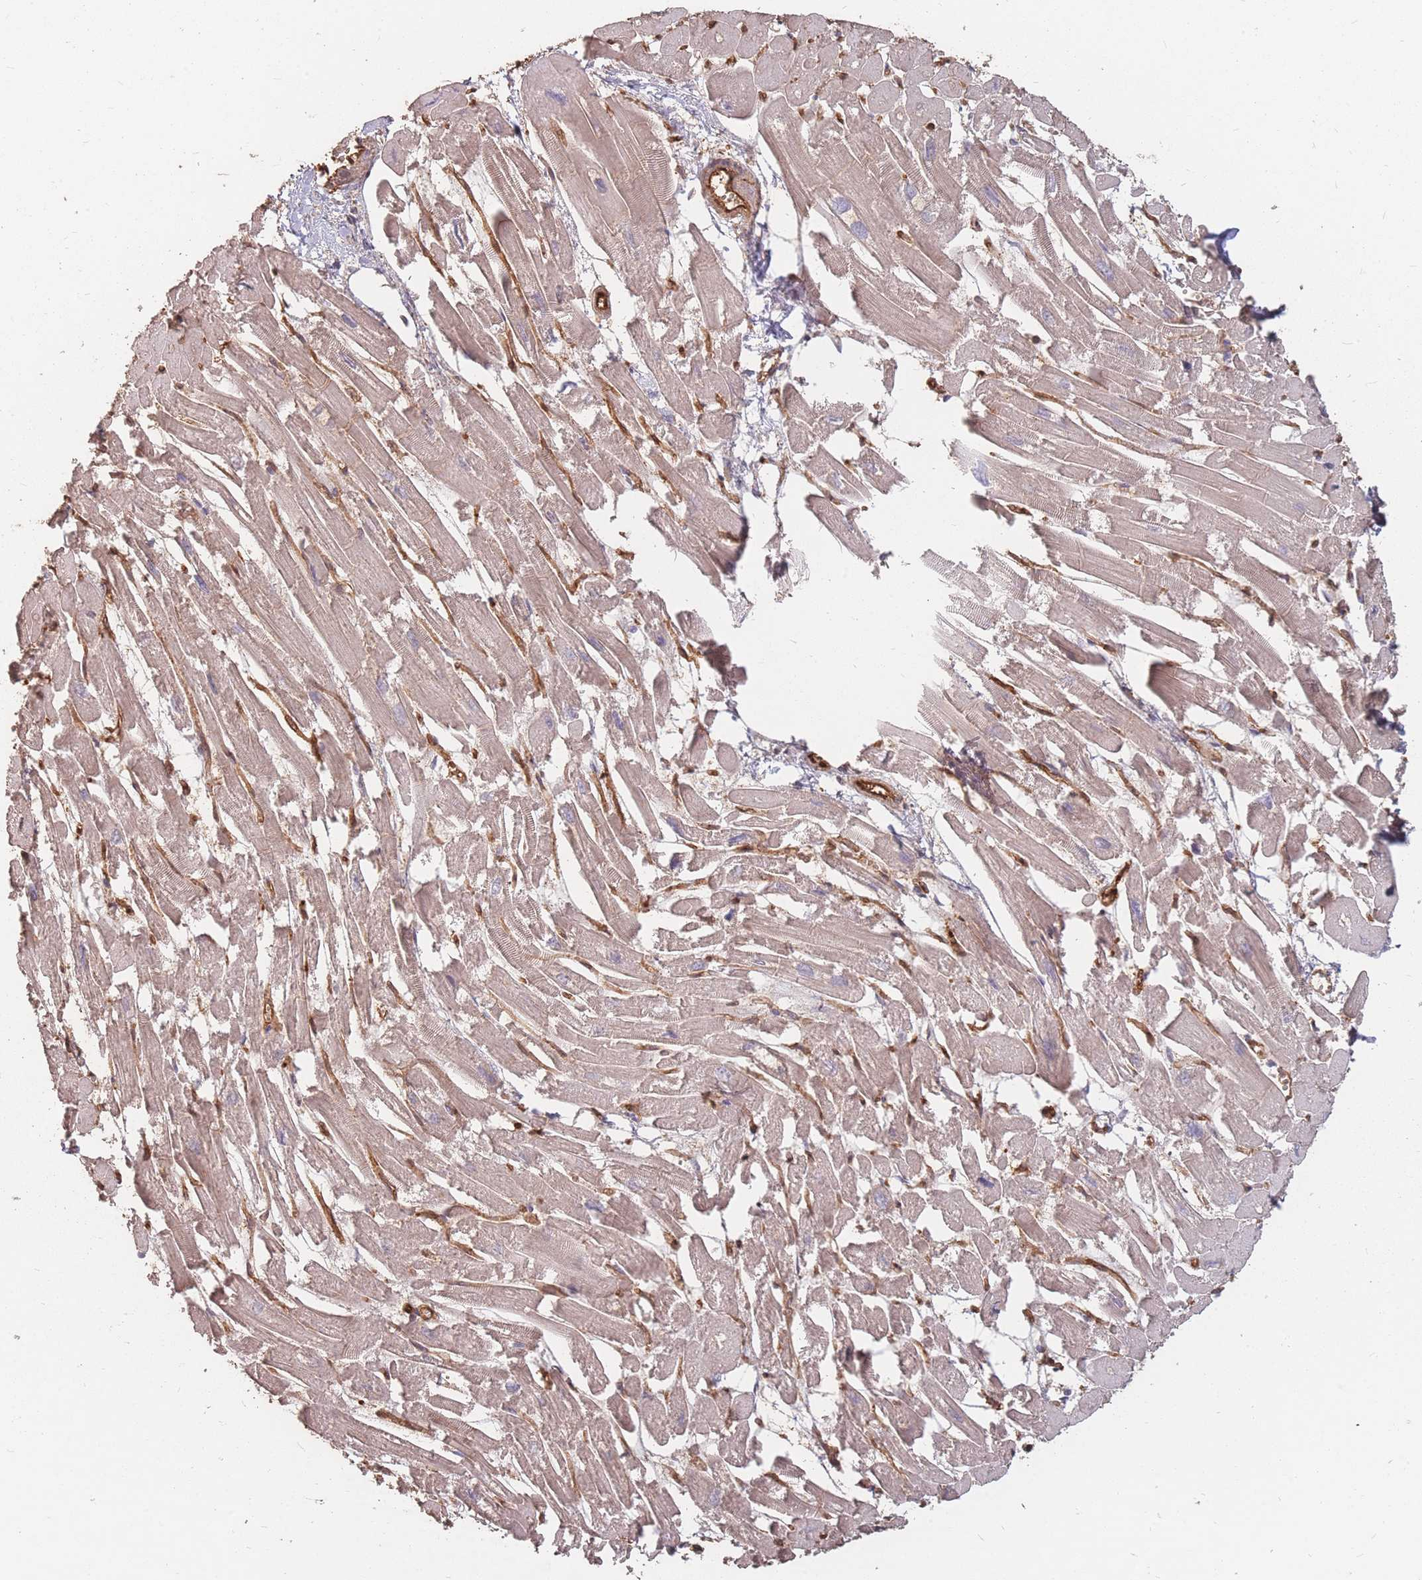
{"staining": {"intensity": "weak", "quantity": ">75%", "location": "cytoplasmic/membranous"}, "tissue": "heart muscle", "cell_type": "Cardiomyocytes", "image_type": "normal", "snomed": [{"axis": "morphology", "description": "Normal tissue, NOS"}, {"axis": "topography", "description": "Heart"}], "caption": "The immunohistochemical stain labels weak cytoplasmic/membranous positivity in cardiomyocytes of normal heart muscle. The staining is performed using DAB (3,3'-diaminobenzidine) brown chromogen to label protein expression. The nuclei are counter-stained blue using hematoxylin.", "gene": "PLS3", "patient": {"sex": "male", "age": 54}}